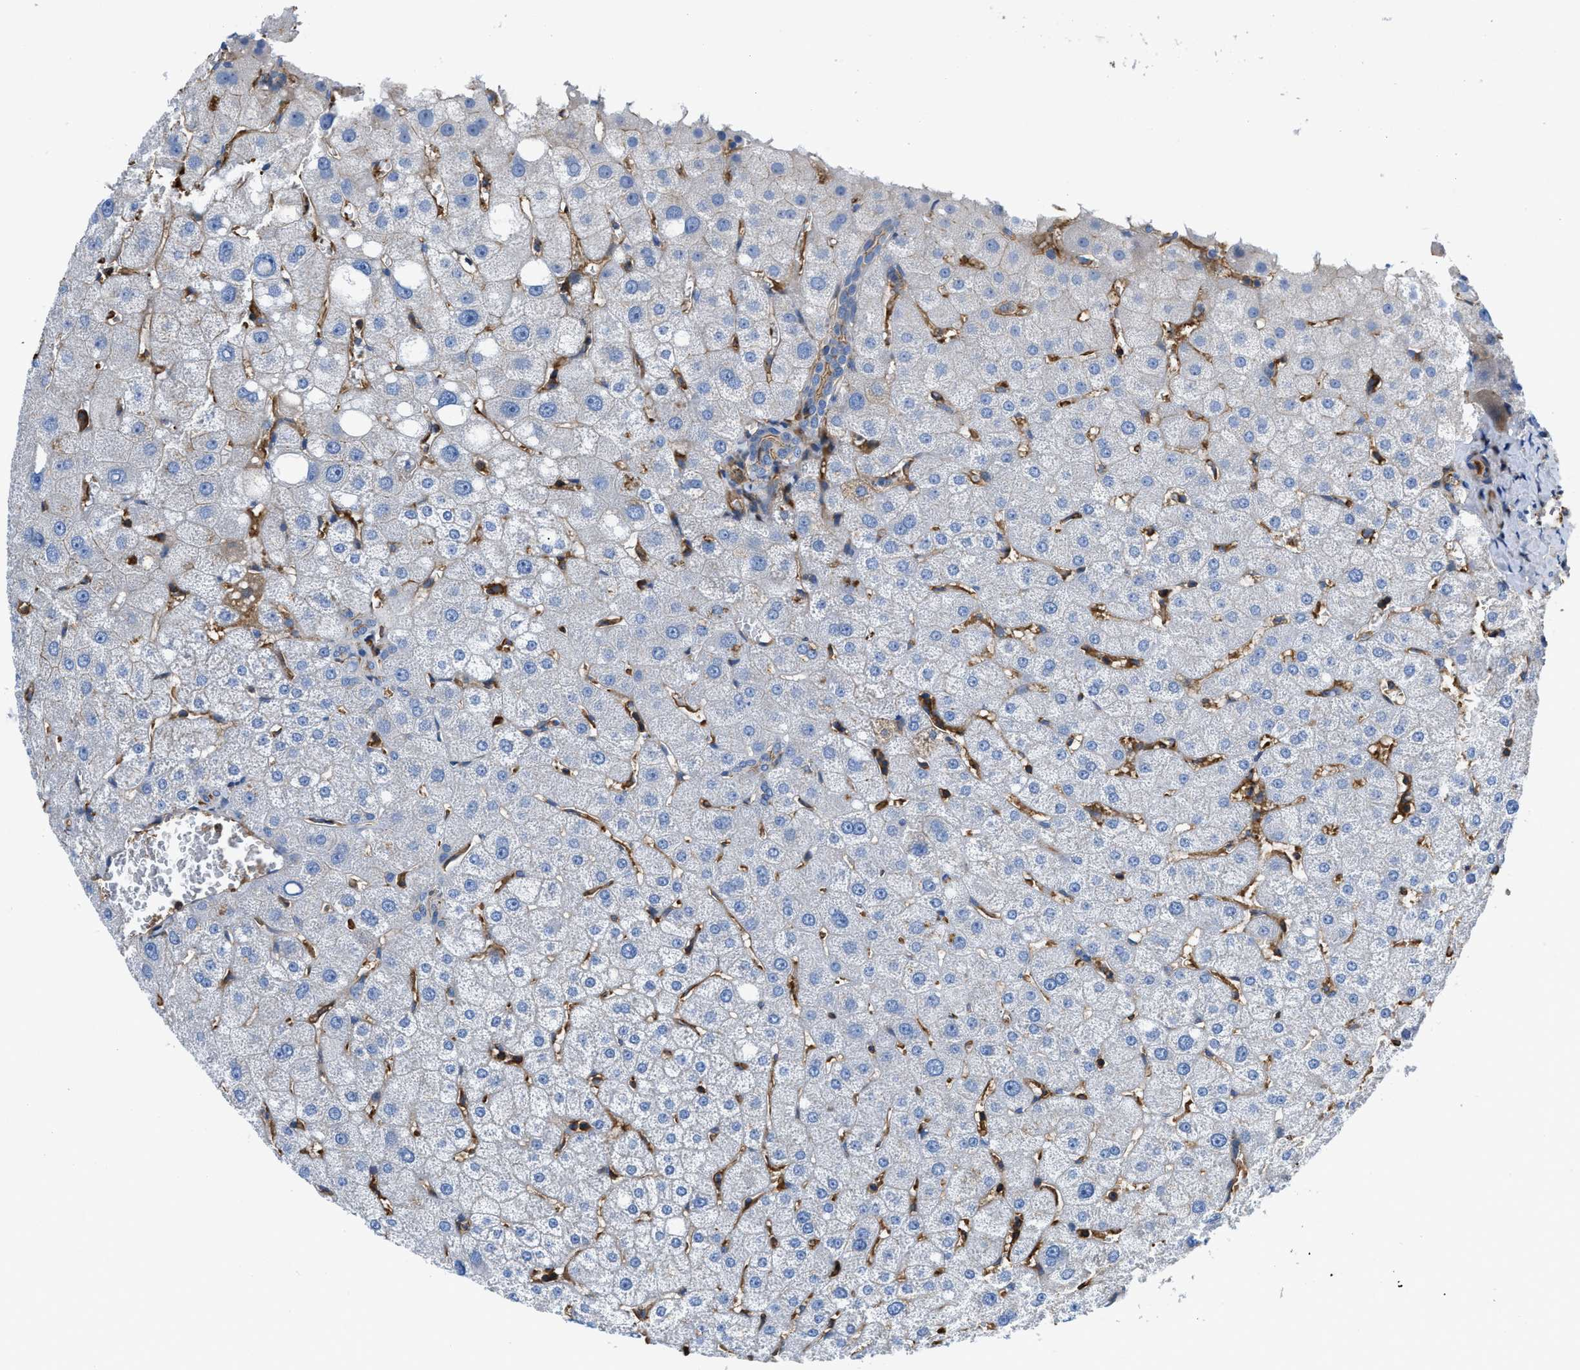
{"staining": {"intensity": "negative", "quantity": "none", "location": "none"}, "tissue": "liver", "cell_type": "Cholangiocytes", "image_type": "normal", "snomed": [{"axis": "morphology", "description": "Normal tissue, NOS"}, {"axis": "topography", "description": "Liver"}], "caption": "This is a micrograph of IHC staining of unremarkable liver, which shows no staining in cholangiocytes.", "gene": "ATP6V0D1", "patient": {"sex": "male", "age": 73}}